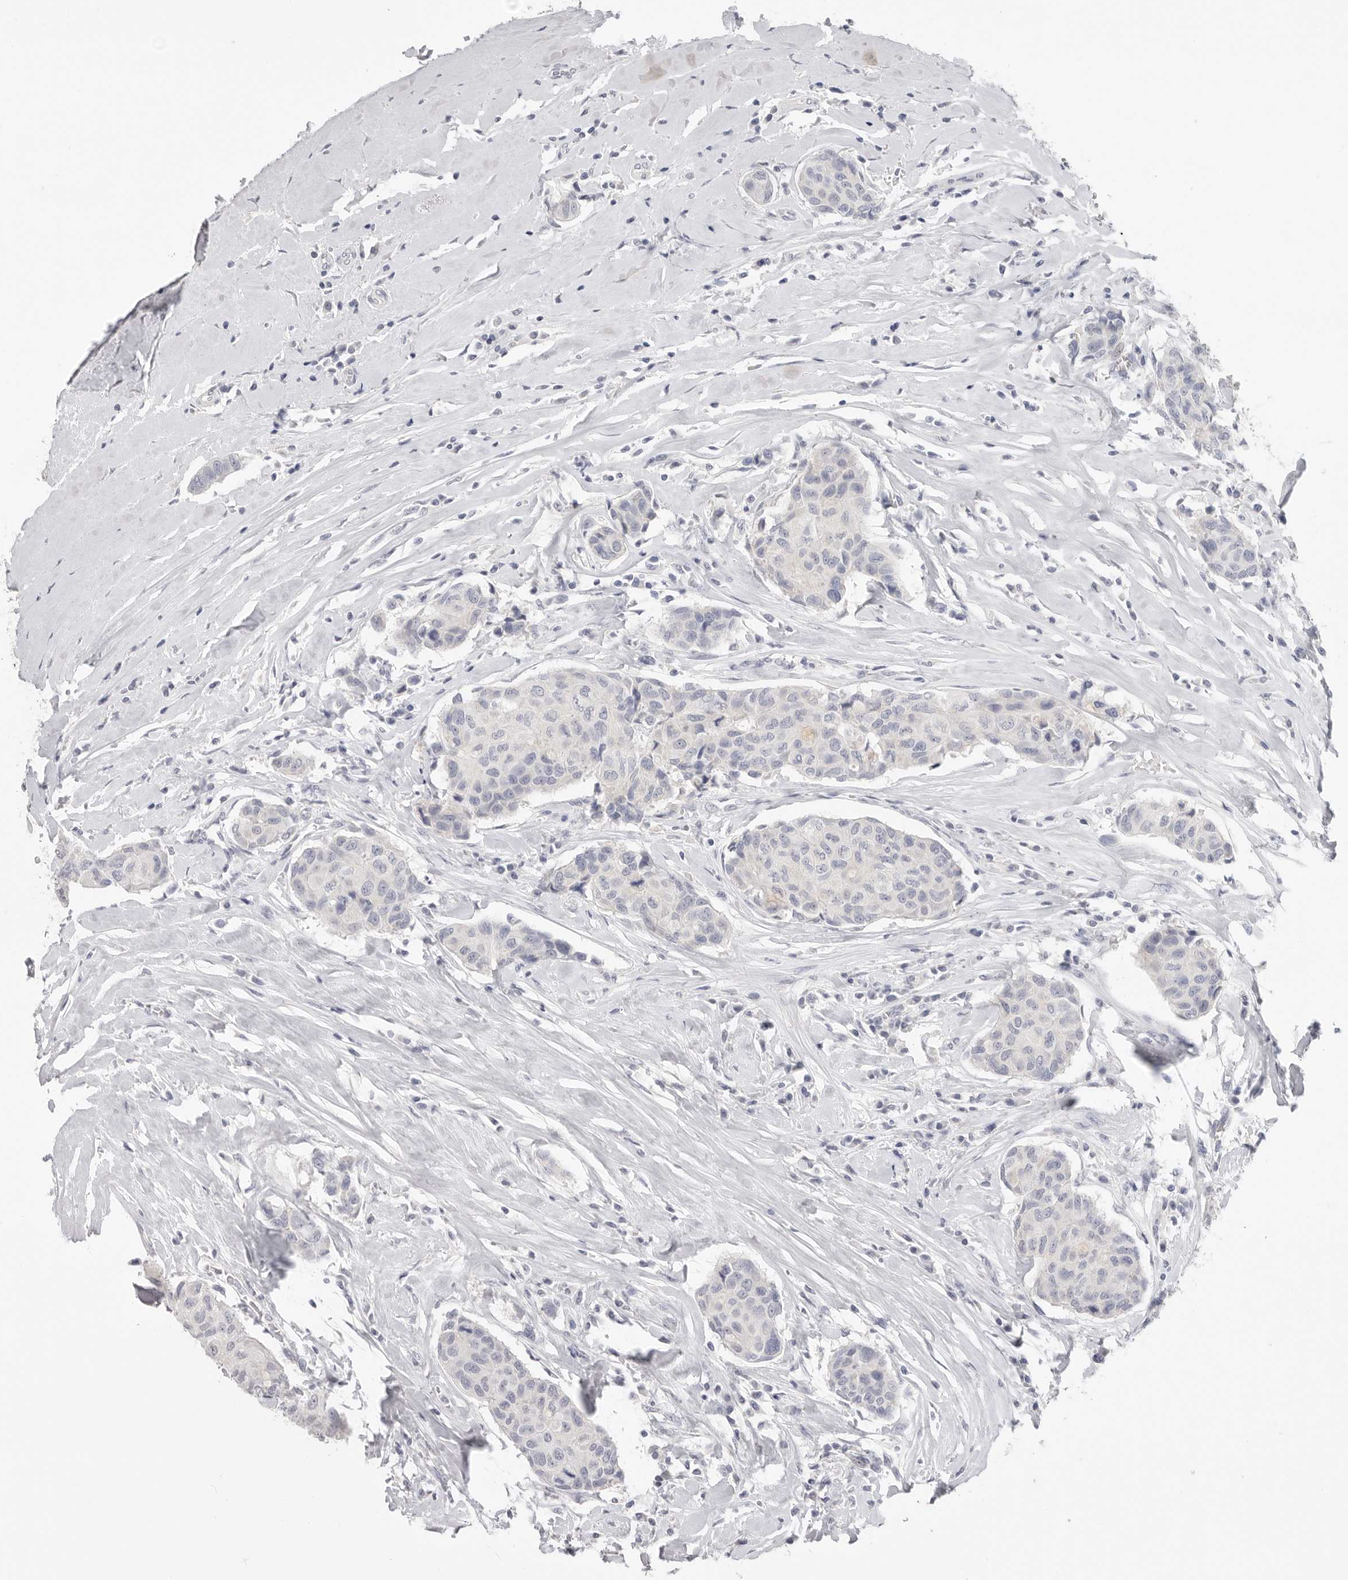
{"staining": {"intensity": "negative", "quantity": "none", "location": "none"}, "tissue": "breast cancer", "cell_type": "Tumor cells", "image_type": "cancer", "snomed": [{"axis": "morphology", "description": "Duct carcinoma"}, {"axis": "topography", "description": "Breast"}], "caption": "Tumor cells show no significant protein expression in breast cancer.", "gene": "XIRP1", "patient": {"sex": "female", "age": 80}}